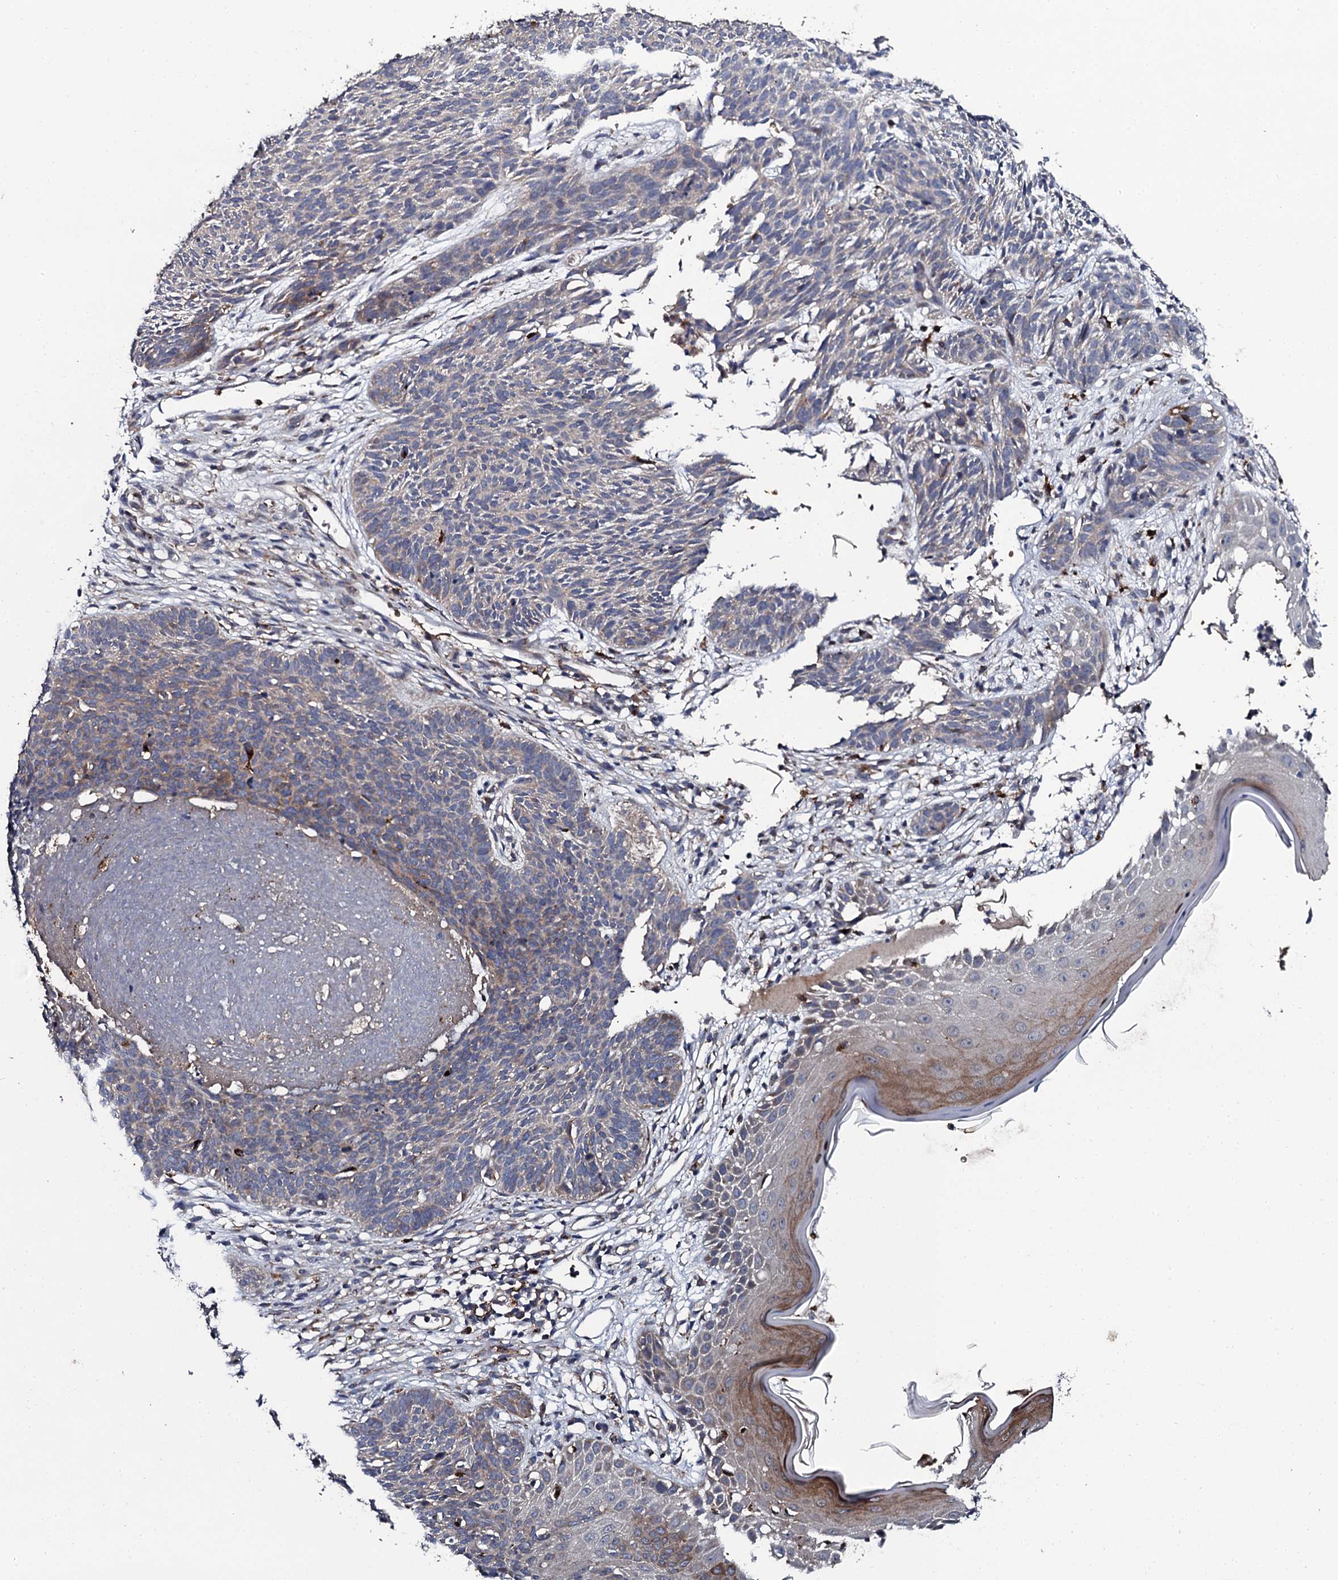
{"staining": {"intensity": "weak", "quantity": "<25%", "location": "cytoplasmic/membranous"}, "tissue": "skin cancer", "cell_type": "Tumor cells", "image_type": "cancer", "snomed": [{"axis": "morphology", "description": "Basal cell carcinoma"}, {"axis": "topography", "description": "Skin"}], "caption": "The image reveals no staining of tumor cells in skin cancer.", "gene": "LRRC28", "patient": {"sex": "female", "age": 66}}